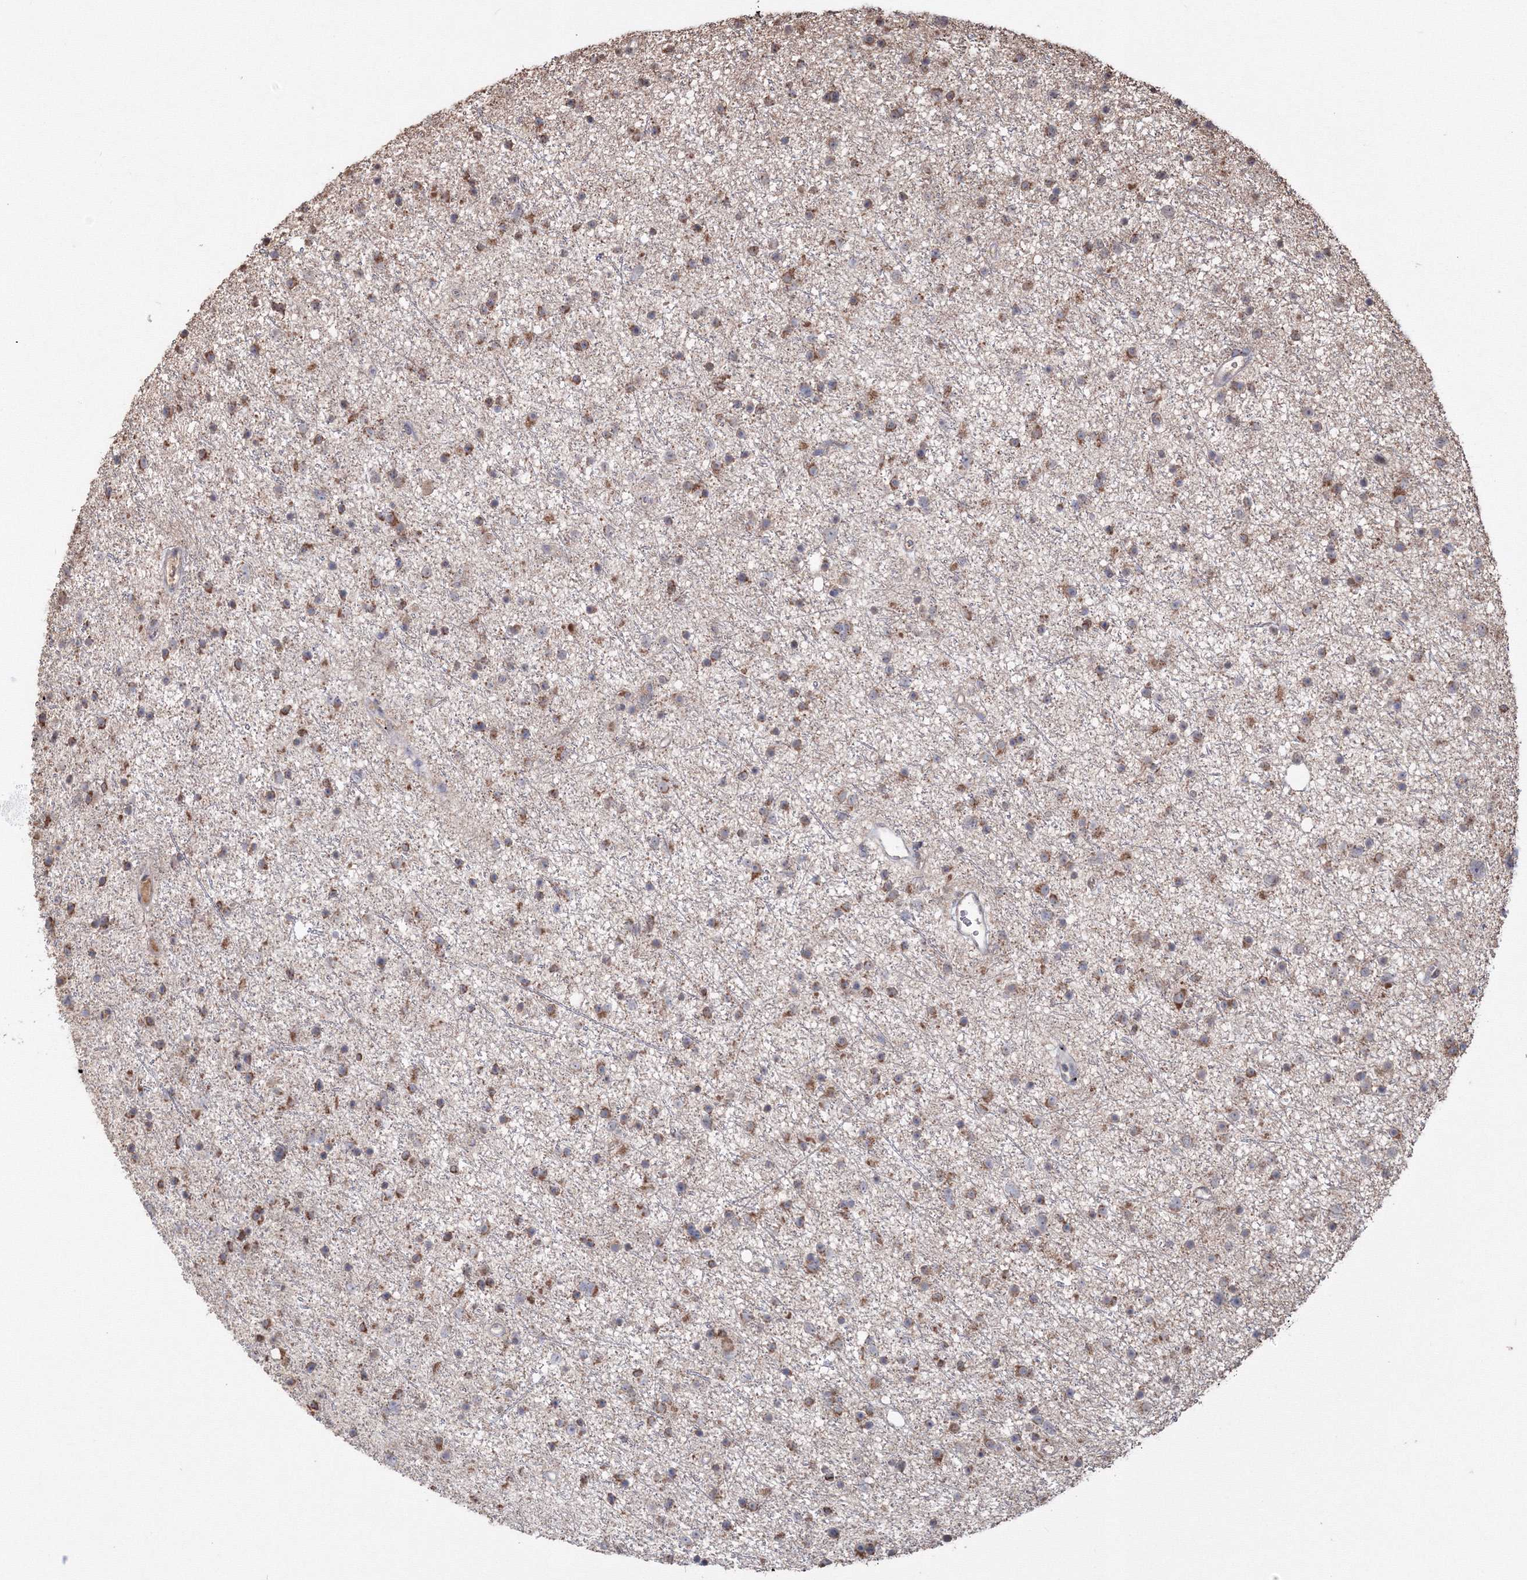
{"staining": {"intensity": "moderate", "quantity": ">75%", "location": "cytoplasmic/membranous"}, "tissue": "glioma", "cell_type": "Tumor cells", "image_type": "cancer", "snomed": [{"axis": "morphology", "description": "Glioma, malignant, Low grade"}, {"axis": "topography", "description": "Cerebral cortex"}], "caption": "Moderate cytoplasmic/membranous positivity for a protein is present in approximately >75% of tumor cells of glioma using immunohistochemistry.", "gene": "PEX13", "patient": {"sex": "female", "age": 39}}